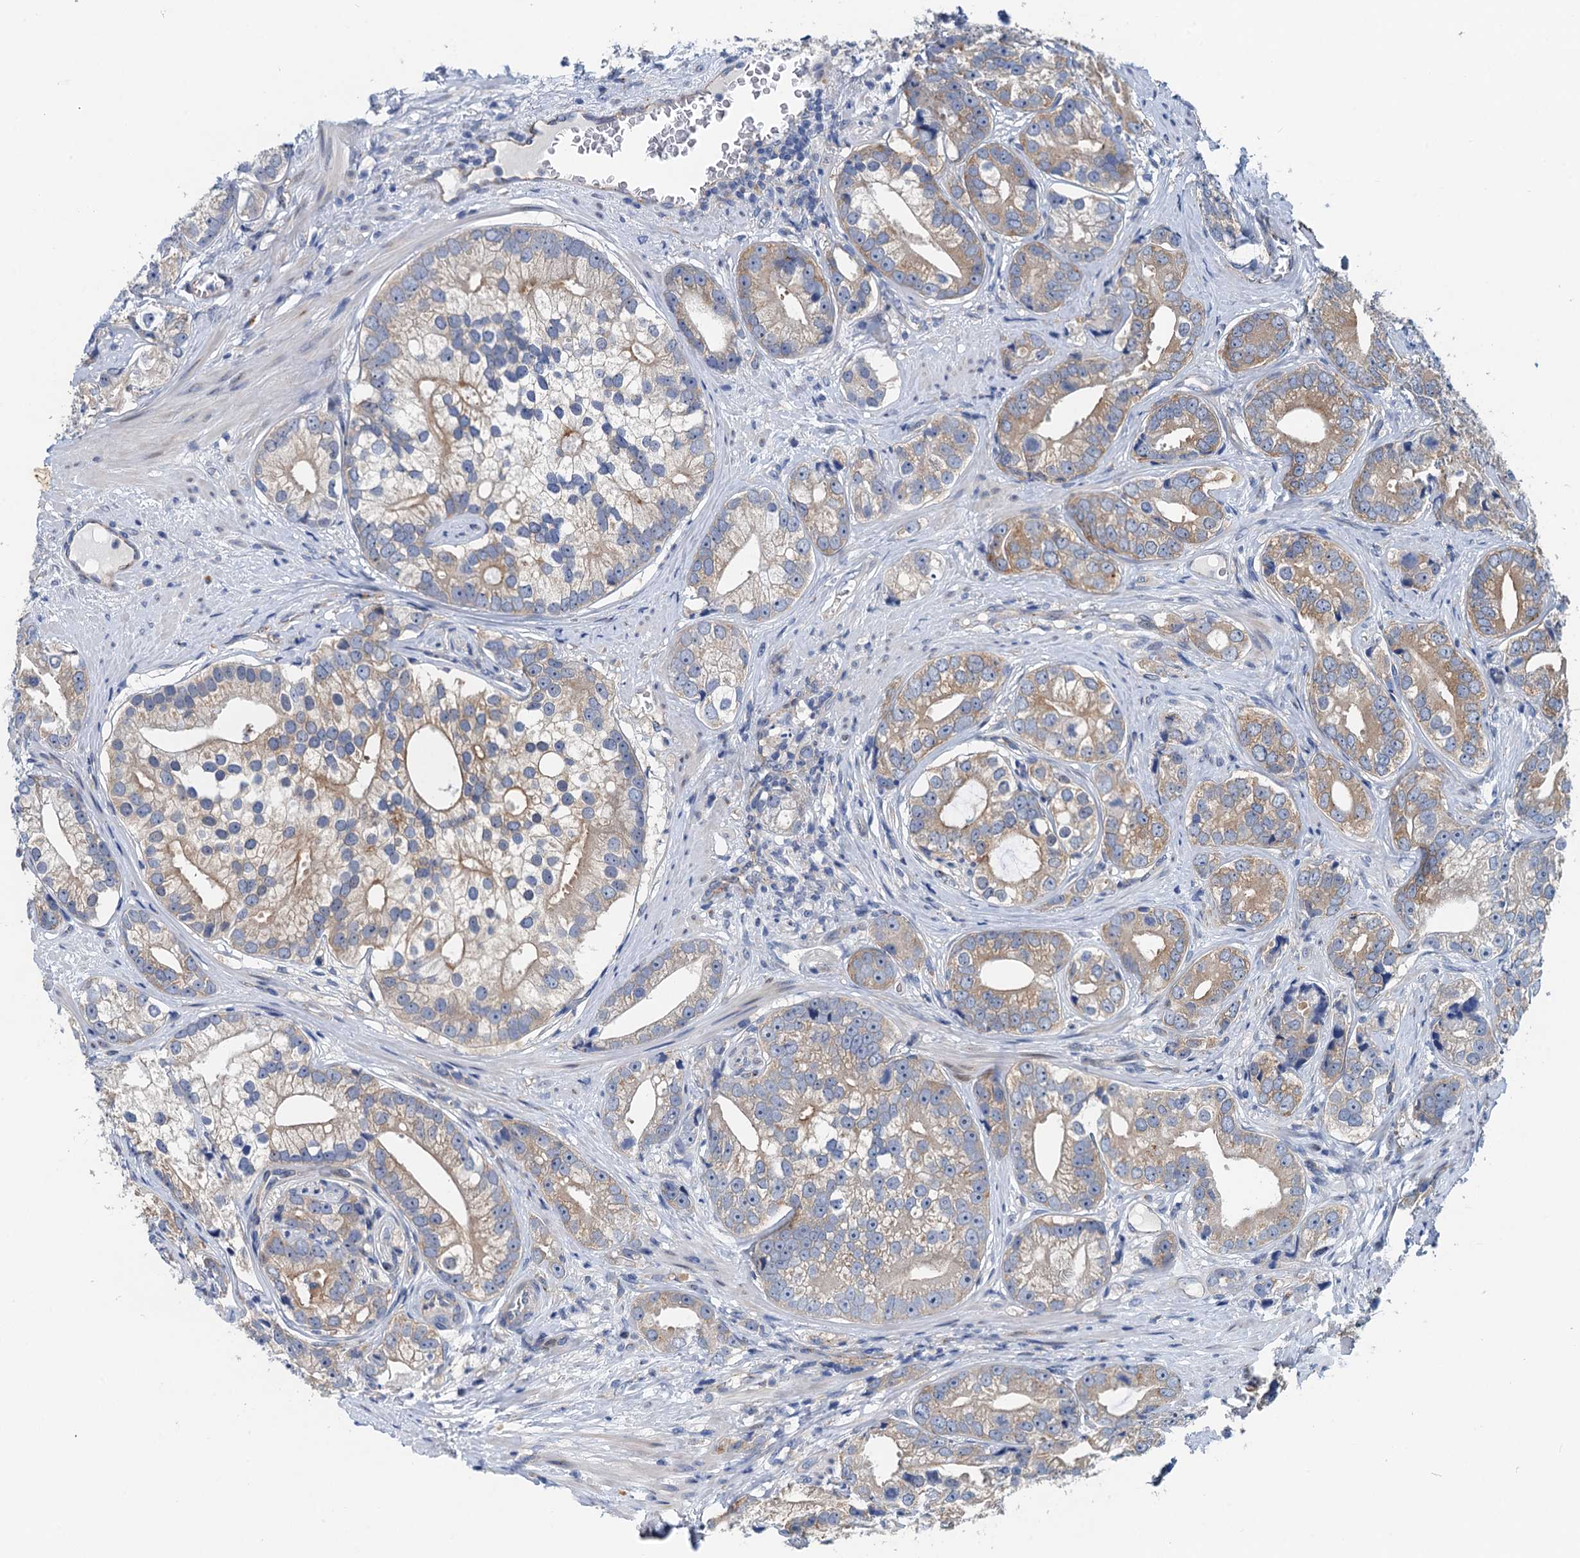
{"staining": {"intensity": "weak", "quantity": ">75%", "location": "cytoplasmic/membranous"}, "tissue": "prostate cancer", "cell_type": "Tumor cells", "image_type": "cancer", "snomed": [{"axis": "morphology", "description": "Adenocarcinoma, High grade"}, {"axis": "topography", "description": "Prostate"}], "caption": "Human high-grade adenocarcinoma (prostate) stained with a protein marker exhibits weak staining in tumor cells.", "gene": "NBEA", "patient": {"sex": "male", "age": 75}}